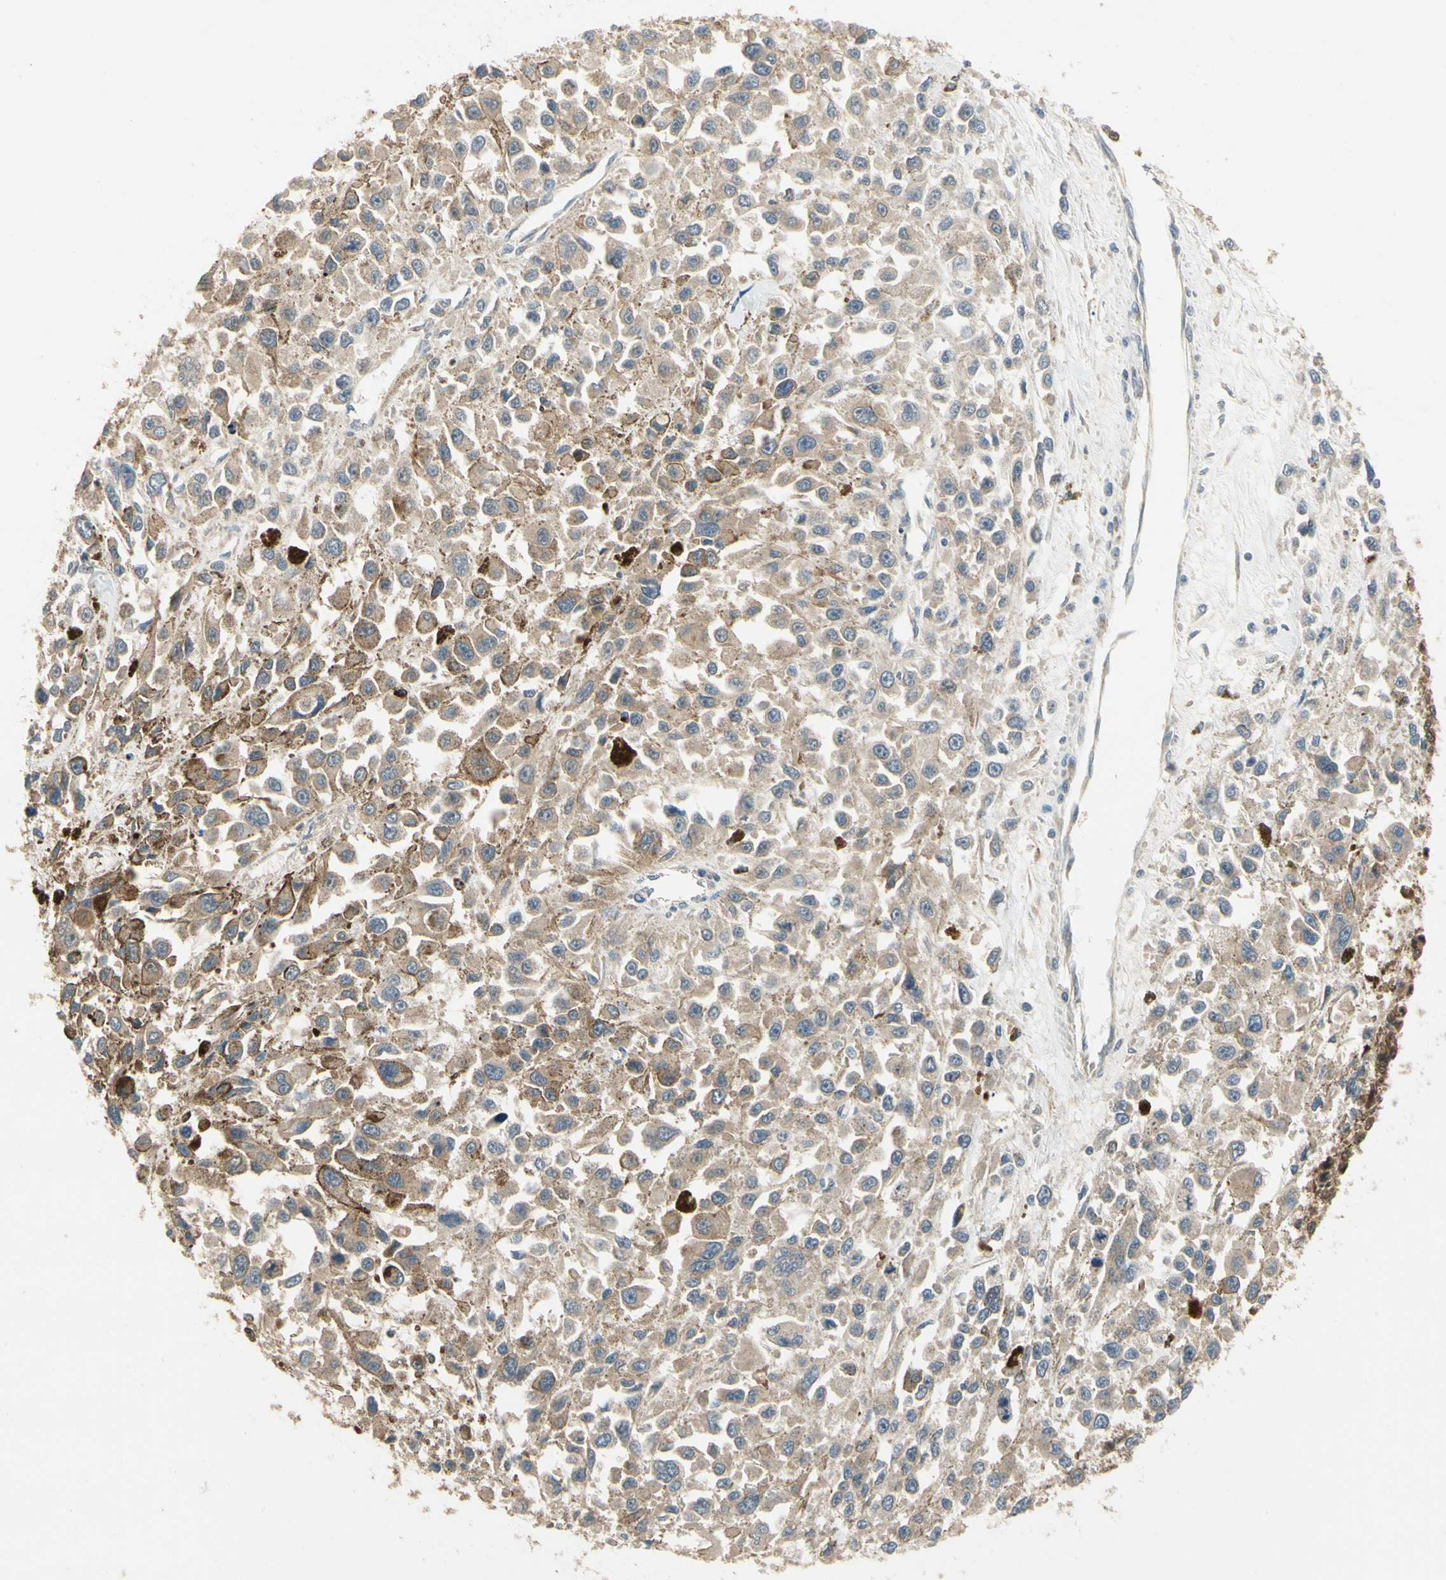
{"staining": {"intensity": "weak", "quantity": ">75%", "location": "cytoplasmic/membranous"}, "tissue": "melanoma", "cell_type": "Tumor cells", "image_type": "cancer", "snomed": [{"axis": "morphology", "description": "Malignant melanoma, Metastatic site"}, {"axis": "topography", "description": "Lymph node"}], "caption": "This micrograph exhibits IHC staining of human malignant melanoma (metastatic site), with low weak cytoplasmic/membranous positivity in about >75% of tumor cells.", "gene": "TDRP", "patient": {"sex": "male", "age": 59}}